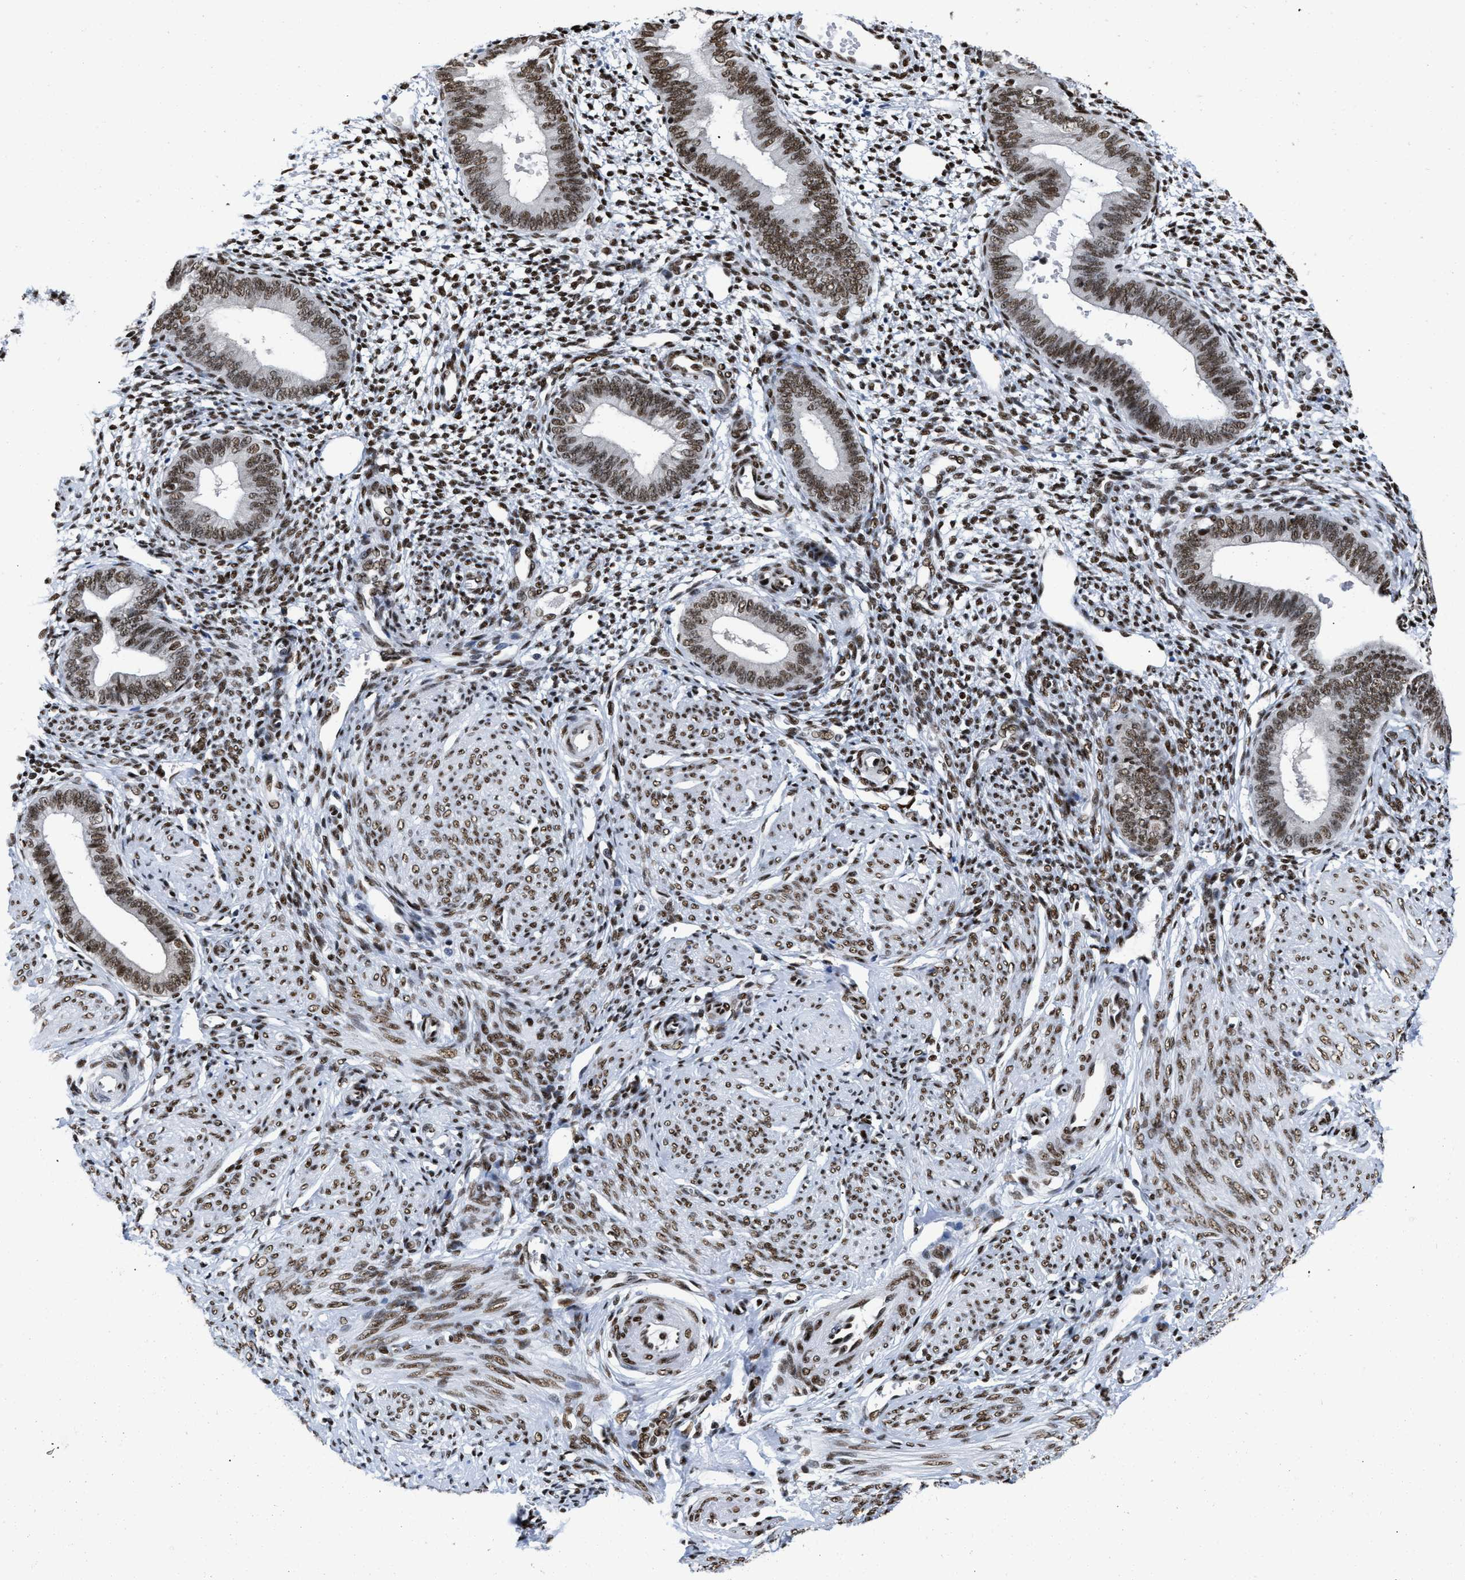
{"staining": {"intensity": "strong", "quantity": ">75%", "location": "nuclear"}, "tissue": "endometrium", "cell_type": "Cells in endometrial stroma", "image_type": "normal", "snomed": [{"axis": "morphology", "description": "Normal tissue, NOS"}, {"axis": "topography", "description": "Endometrium"}], "caption": "Normal endometrium was stained to show a protein in brown. There is high levels of strong nuclear positivity in about >75% of cells in endometrial stroma. The staining was performed using DAB to visualize the protein expression in brown, while the nuclei were stained in blue with hematoxylin (Magnification: 20x).", "gene": "CREB1", "patient": {"sex": "female", "age": 46}}